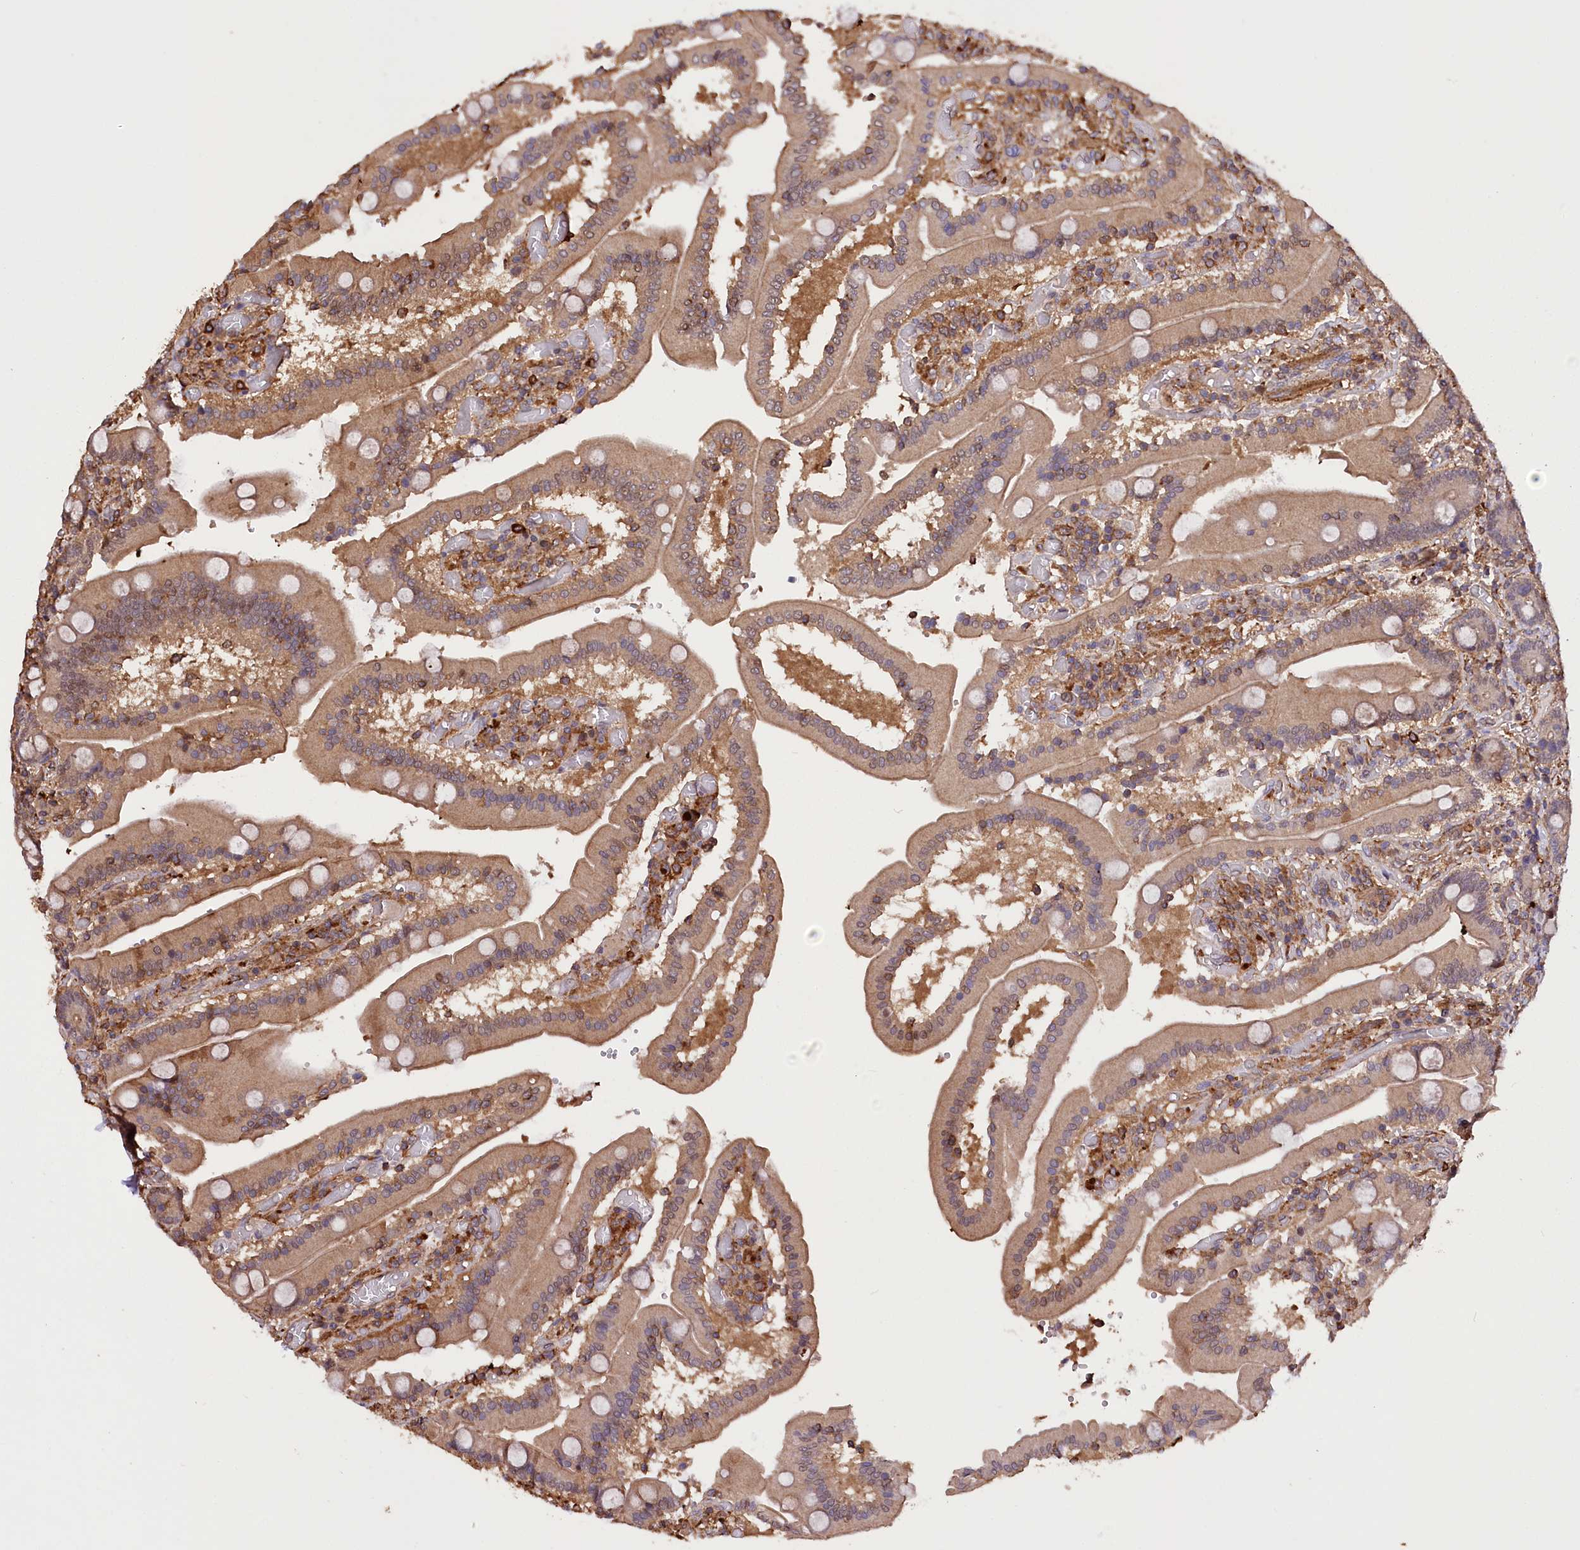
{"staining": {"intensity": "moderate", "quantity": ">75%", "location": "cytoplasmic/membranous"}, "tissue": "duodenum", "cell_type": "Glandular cells", "image_type": "normal", "snomed": [{"axis": "morphology", "description": "Normal tissue, NOS"}, {"axis": "topography", "description": "Duodenum"}], "caption": "The photomicrograph displays staining of benign duodenum, revealing moderate cytoplasmic/membranous protein expression (brown color) within glandular cells. Immunohistochemistry (ihc) stains the protein of interest in brown and the nuclei are stained blue.", "gene": "DPP3", "patient": {"sex": "female", "age": 62}}